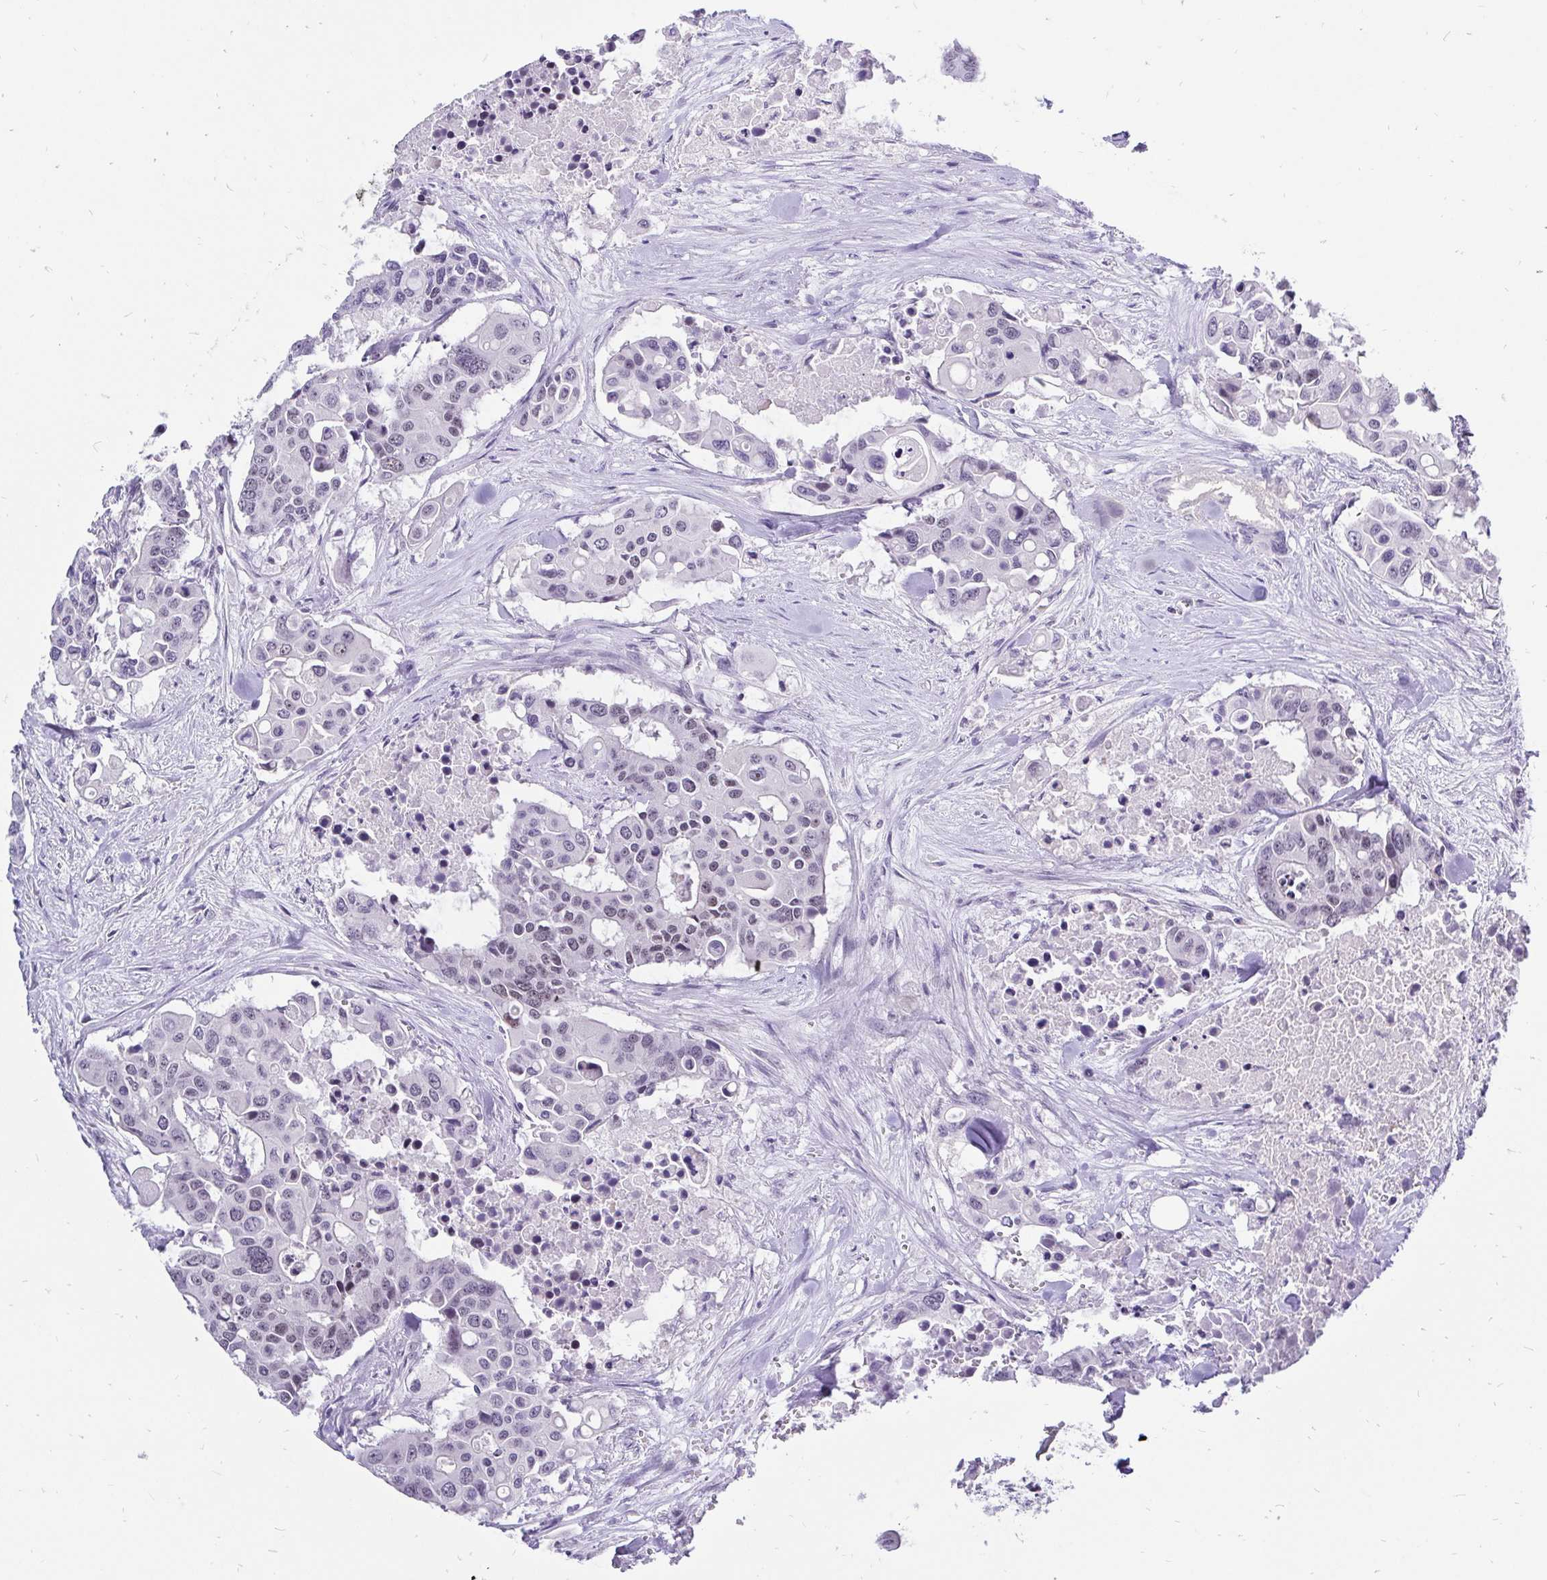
{"staining": {"intensity": "weak", "quantity": "<25%", "location": "nuclear"}, "tissue": "colorectal cancer", "cell_type": "Tumor cells", "image_type": "cancer", "snomed": [{"axis": "morphology", "description": "Adenocarcinoma, NOS"}, {"axis": "topography", "description": "Colon"}], "caption": "Immunohistochemical staining of colorectal adenocarcinoma exhibits no significant staining in tumor cells. (DAB (3,3'-diaminobenzidine) immunohistochemistry visualized using brightfield microscopy, high magnification).", "gene": "ZNF860", "patient": {"sex": "male", "age": 77}}